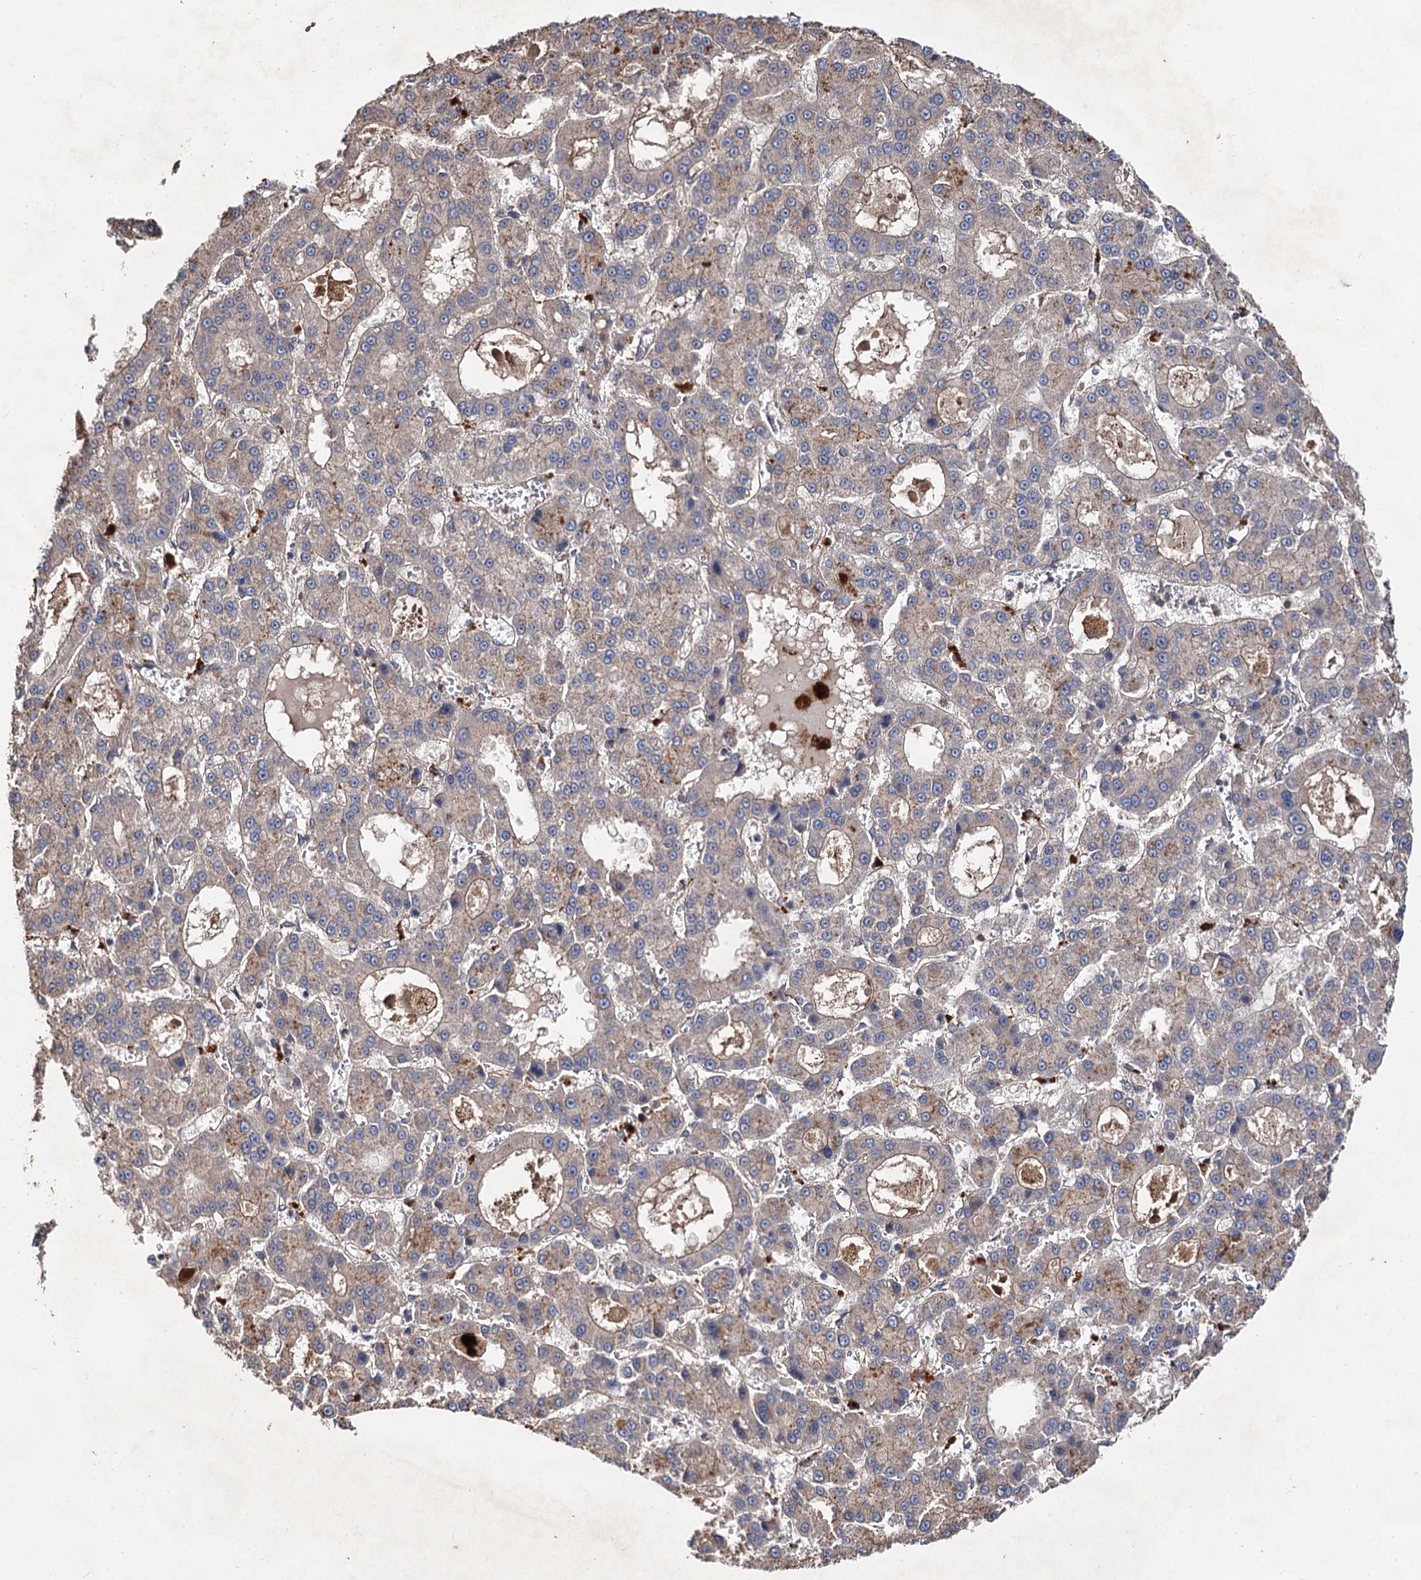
{"staining": {"intensity": "negative", "quantity": "none", "location": "none"}, "tissue": "liver cancer", "cell_type": "Tumor cells", "image_type": "cancer", "snomed": [{"axis": "morphology", "description": "Carcinoma, Hepatocellular, NOS"}, {"axis": "topography", "description": "Liver"}], "caption": "The photomicrograph demonstrates no significant staining in tumor cells of liver cancer.", "gene": "VPS29", "patient": {"sex": "male", "age": 70}}